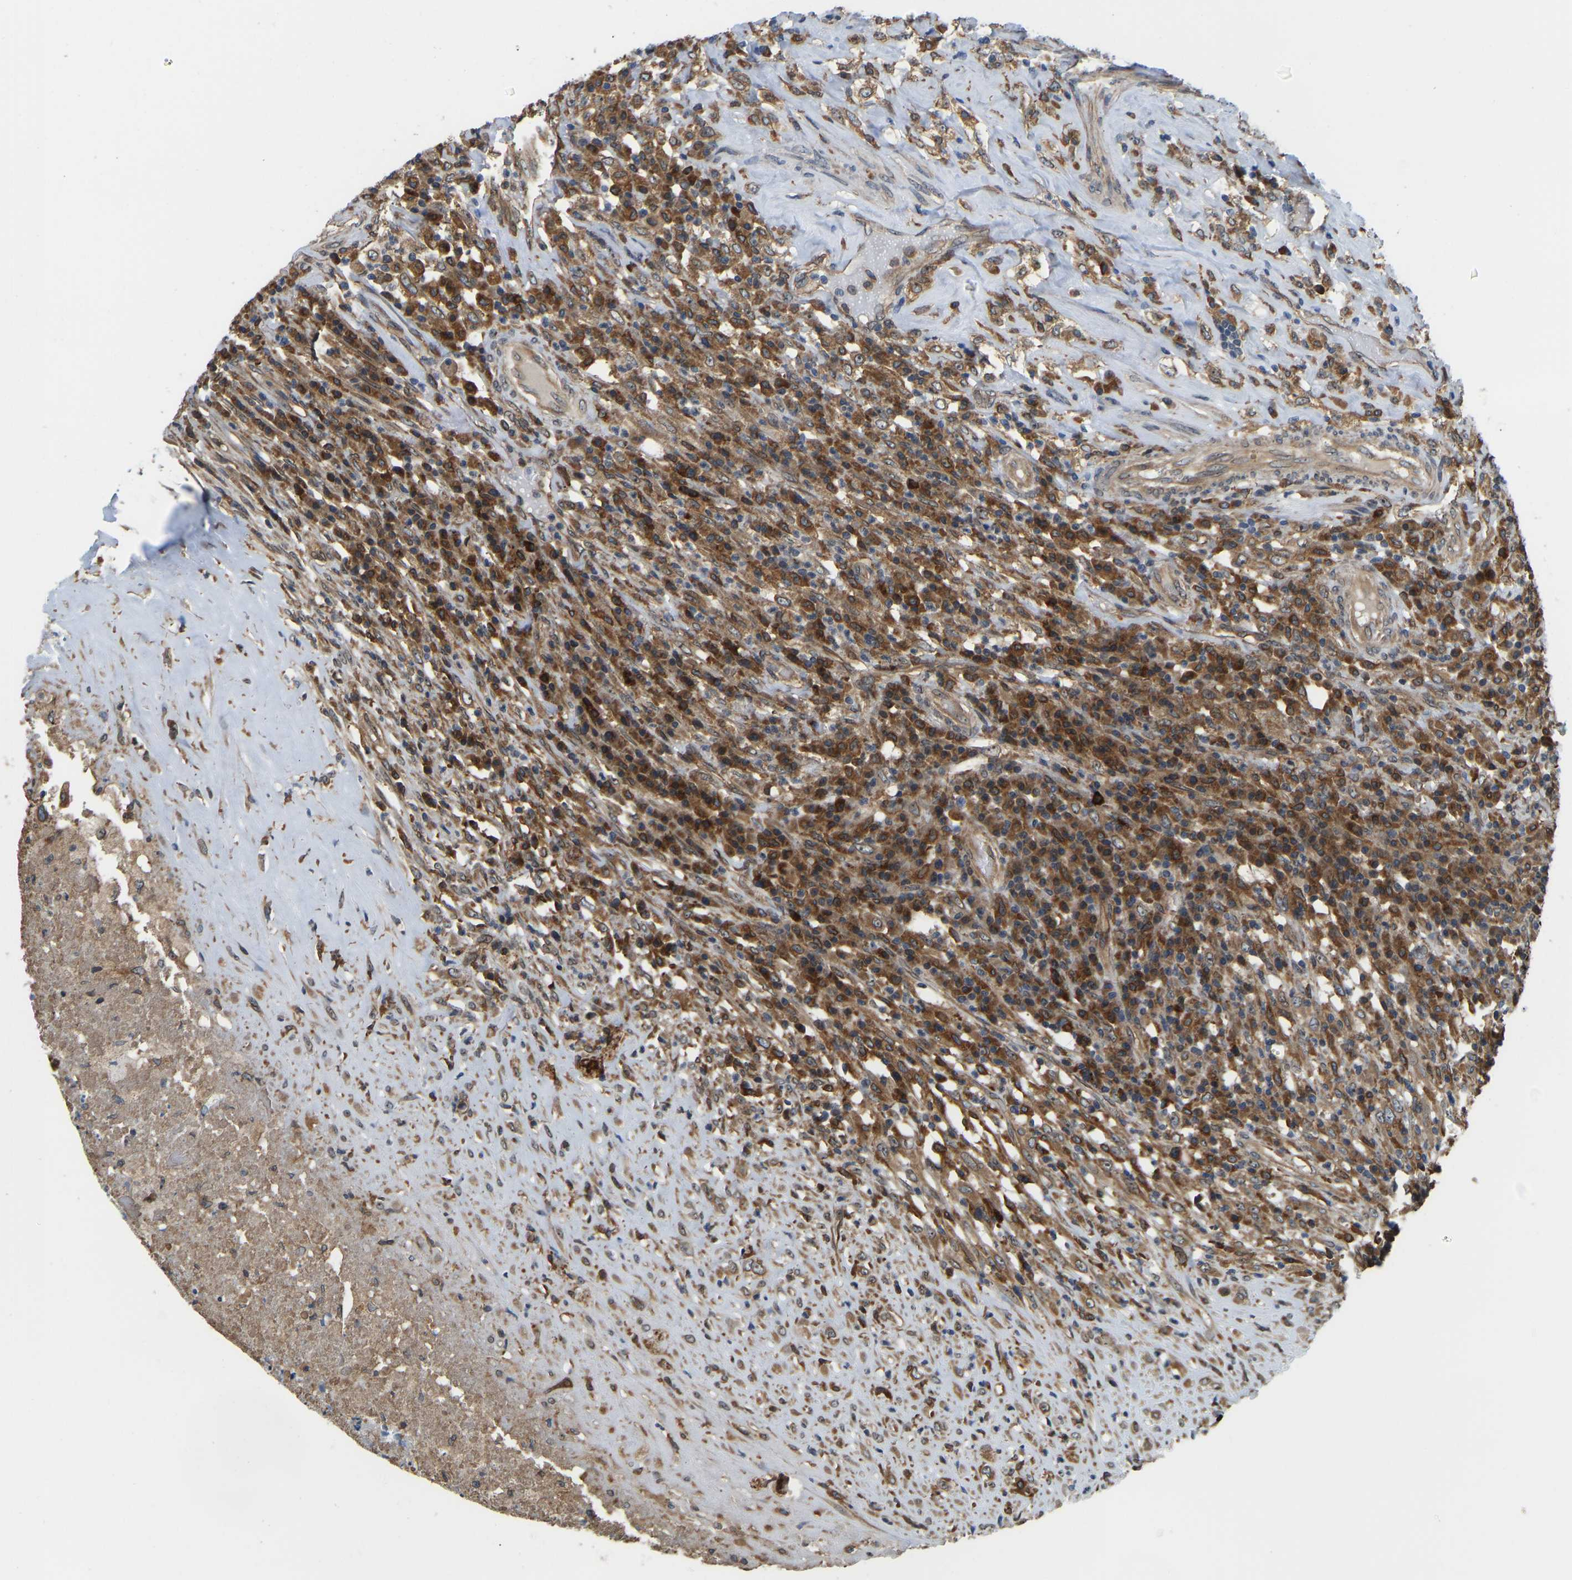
{"staining": {"intensity": "strong", "quantity": ">75%", "location": "cytoplasmic/membranous"}, "tissue": "testis cancer", "cell_type": "Tumor cells", "image_type": "cancer", "snomed": [{"axis": "morphology", "description": "Necrosis, NOS"}, {"axis": "morphology", "description": "Carcinoma, Embryonal, NOS"}, {"axis": "topography", "description": "Testis"}], "caption": "Testis embryonal carcinoma tissue reveals strong cytoplasmic/membranous expression in about >75% of tumor cells, visualized by immunohistochemistry.", "gene": "OS9", "patient": {"sex": "male", "age": 19}}